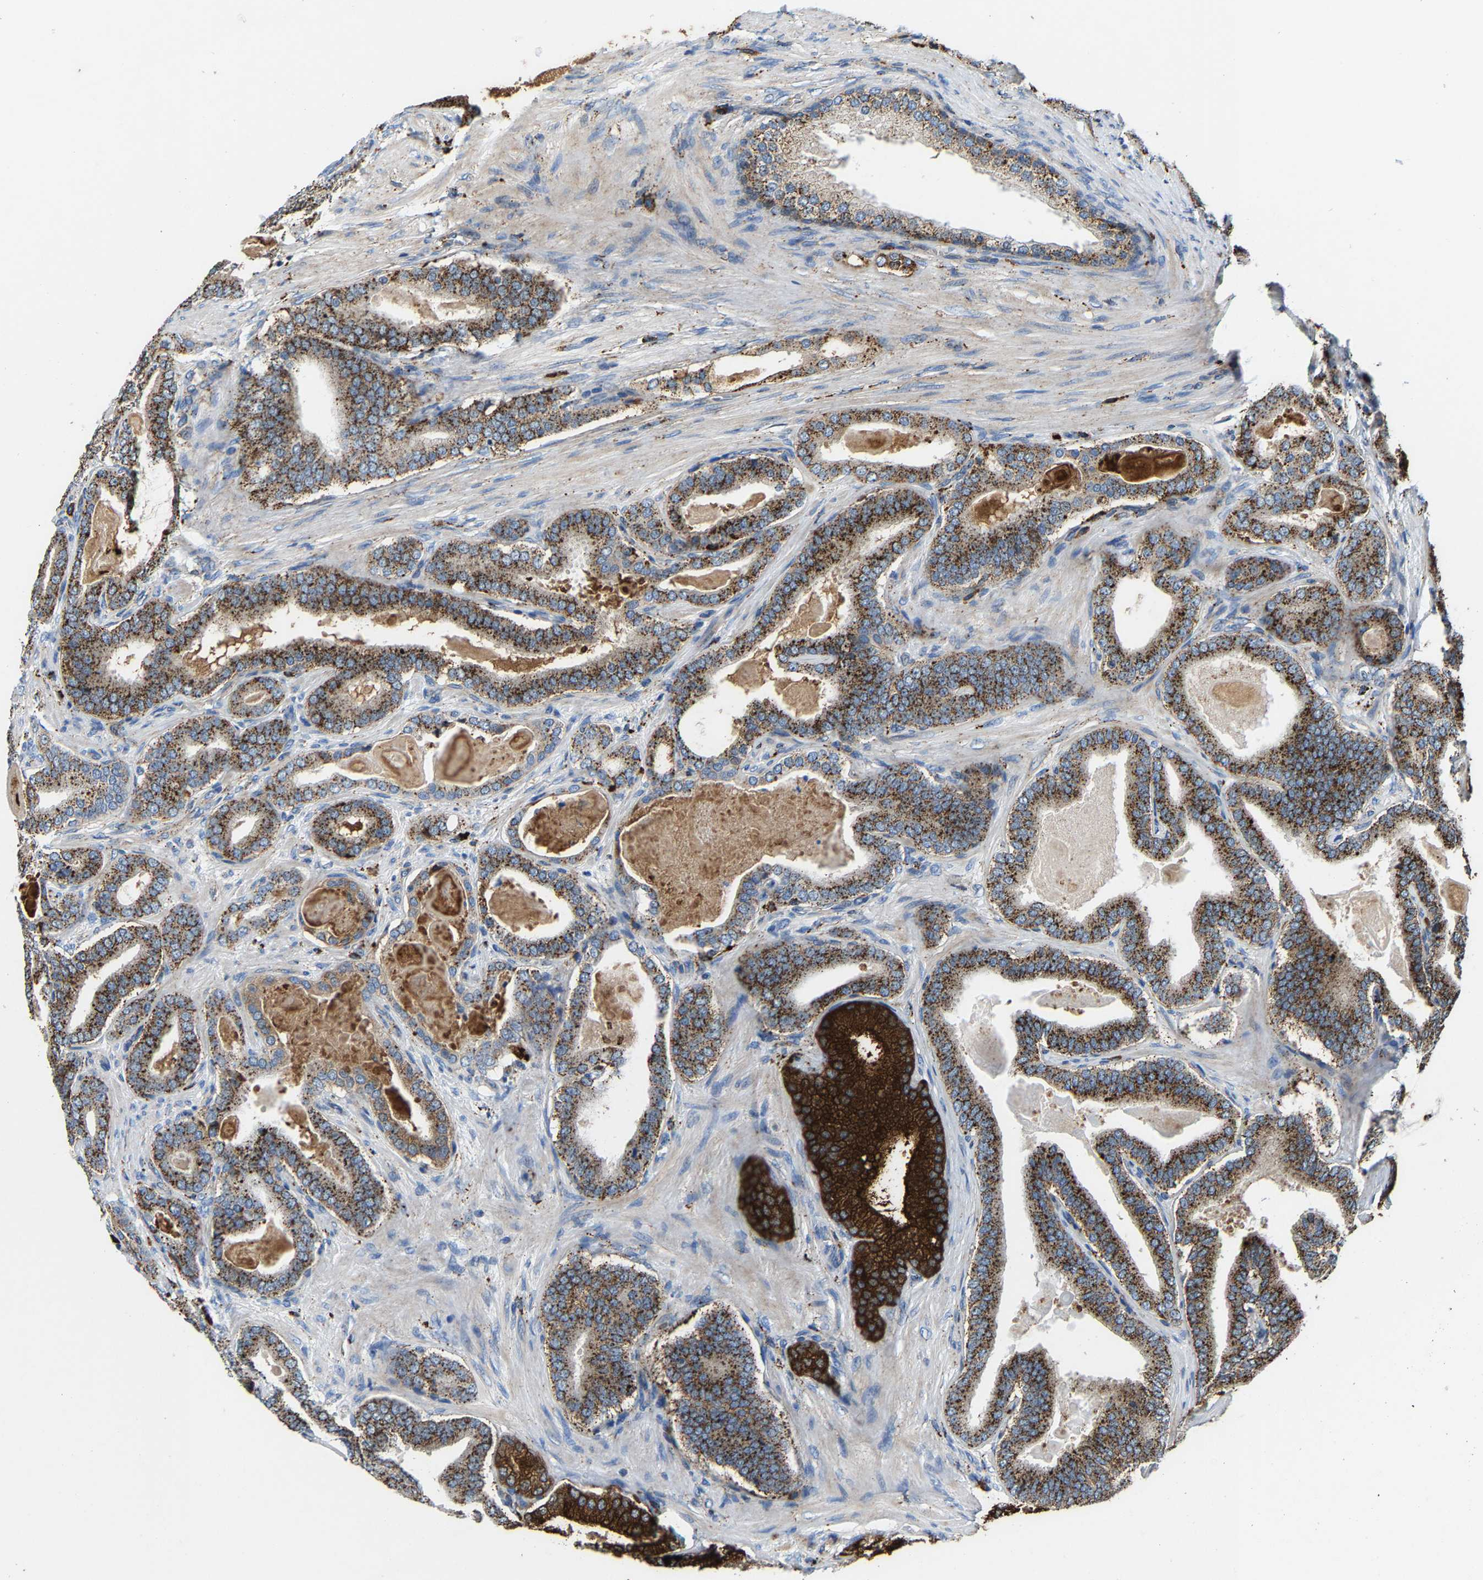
{"staining": {"intensity": "strong", "quantity": ">75%", "location": "cytoplasmic/membranous"}, "tissue": "prostate cancer", "cell_type": "Tumor cells", "image_type": "cancer", "snomed": [{"axis": "morphology", "description": "Adenocarcinoma, High grade"}, {"axis": "topography", "description": "Prostate"}], "caption": "Tumor cells demonstrate high levels of strong cytoplasmic/membranous positivity in approximately >75% of cells in human prostate adenocarcinoma (high-grade). The protein is stained brown, and the nuclei are stained in blue (DAB IHC with brightfield microscopy, high magnification).", "gene": "DPP7", "patient": {"sex": "male", "age": 60}}